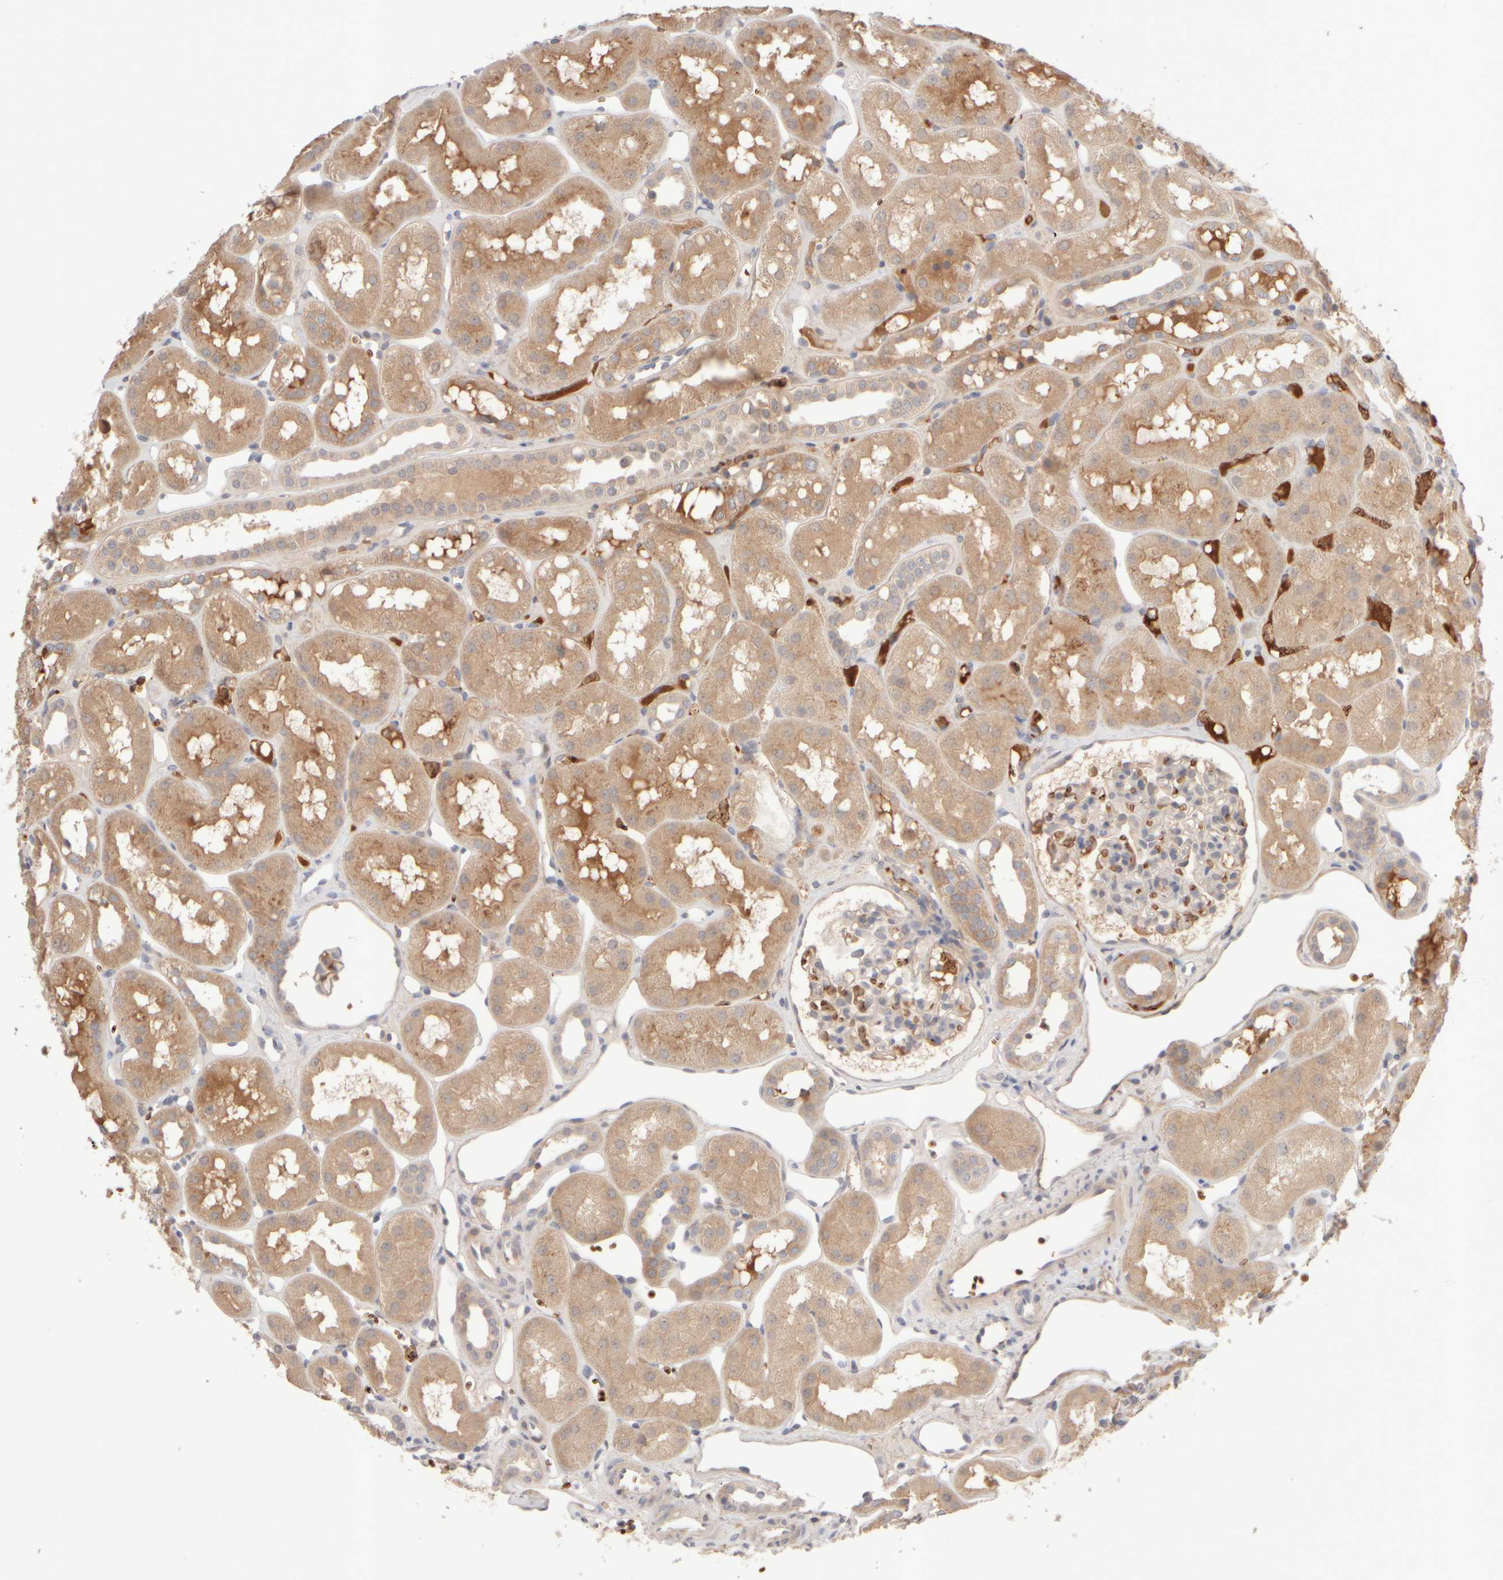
{"staining": {"intensity": "negative", "quantity": "none", "location": "none"}, "tissue": "kidney", "cell_type": "Cells in glomeruli", "image_type": "normal", "snomed": [{"axis": "morphology", "description": "Normal tissue, NOS"}, {"axis": "topography", "description": "Kidney"}], "caption": "The histopathology image demonstrates no significant staining in cells in glomeruli of kidney. Nuclei are stained in blue.", "gene": "MST1", "patient": {"sex": "male", "age": 16}}